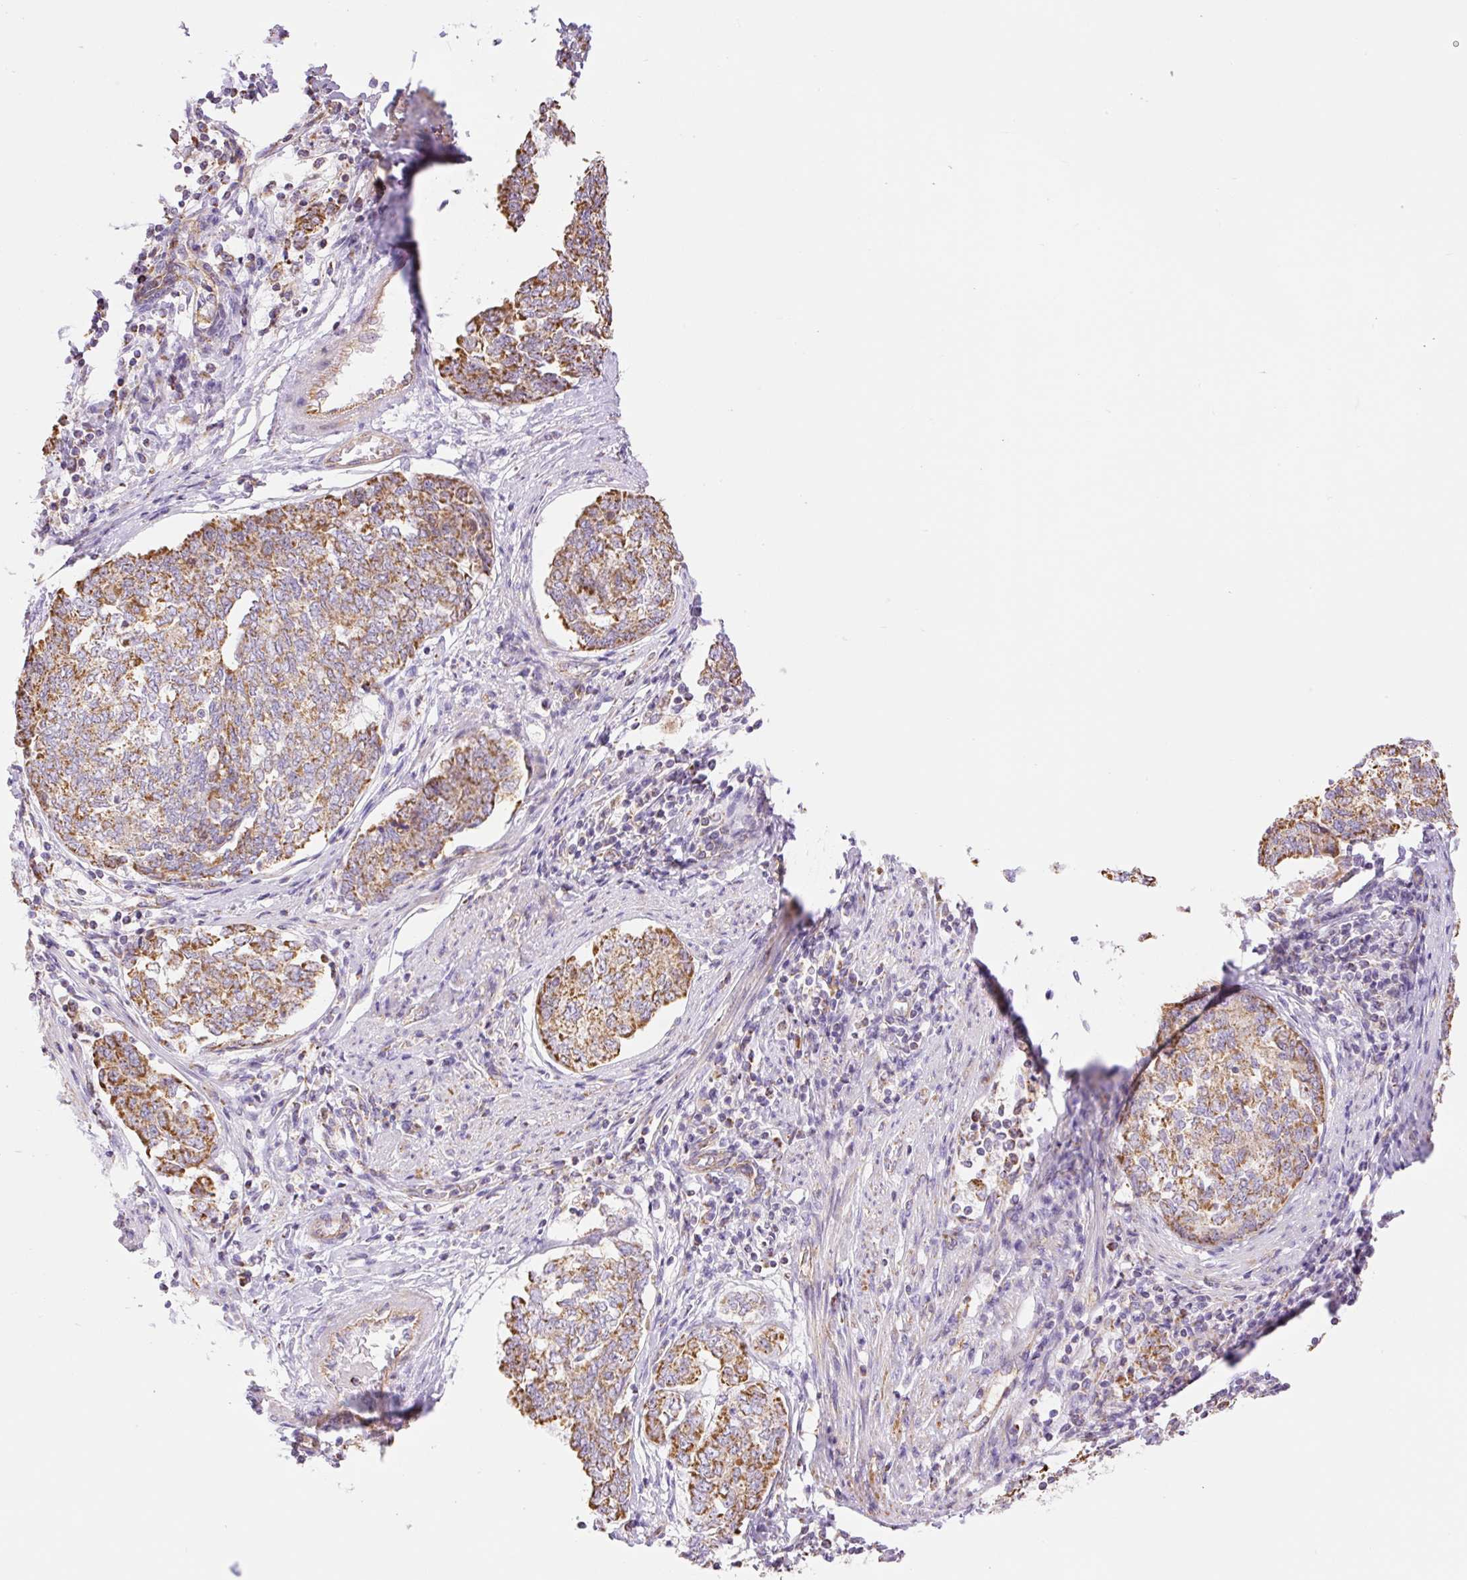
{"staining": {"intensity": "moderate", "quantity": ">75%", "location": "cytoplasmic/membranous"}, "tissue": "endometrial cancer", "cell_type": "Tumor cells", "image_type": "cancer", "snomed": [{"axis": "morphology", "description": "Adenocarcinoma, NOS"}, {"axis": "topography", "description": "Endometrium"}], "caption": "The micrograph exhibits immunohistochemical staining of endometrial cancer. There is moderate cytoplasmic/membranous staining is identified in about >75% of tumor cells. (DAB (3,3'-diaminobenzidine) = brown stain, brightfield microscopy at high magnification).", "gene": "ESAM", "patient": {"sex": "female", "age": 80}}